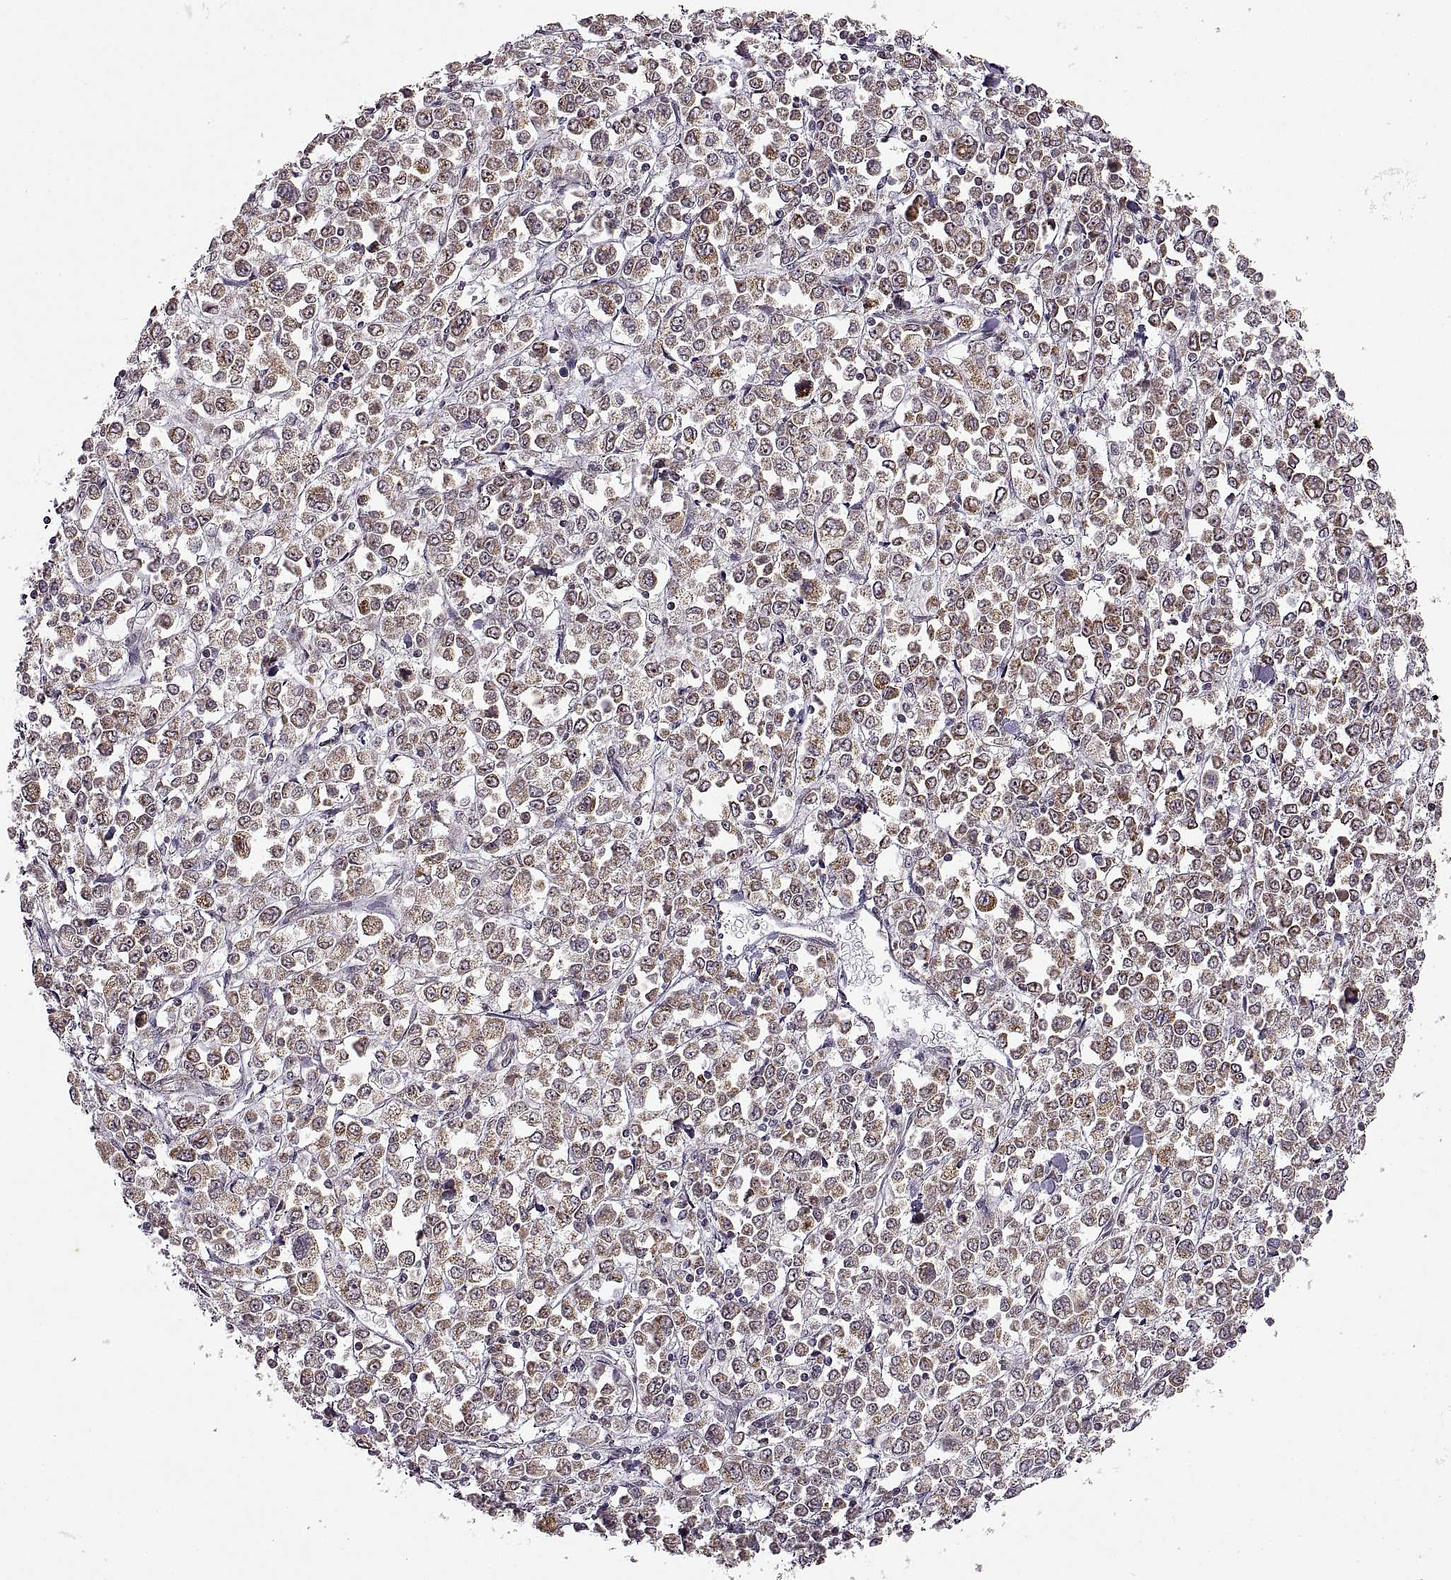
{"staining": {"intensity": "moderate", "quantity": "25%-75%", "location": "cytoplasmic/membranous"}, "tissue": "stomach cancer", "cell_type": "Tumor cells", "image_type": "cancer", "snomed": [{"axis": "morphology", "description": "Adenocarcinoma, NOS"}, {"axis": "topography", "description": "Stomach, upper"}], "caption": "Tumor cells reveal medium levels of moderate cytoplasmic/membranous expression in about 25%-75% of cells in human stomach cancer (adenocarcinoma).", "gene": "MANBAL", "patient": {"sex": "male", "age": 70}}